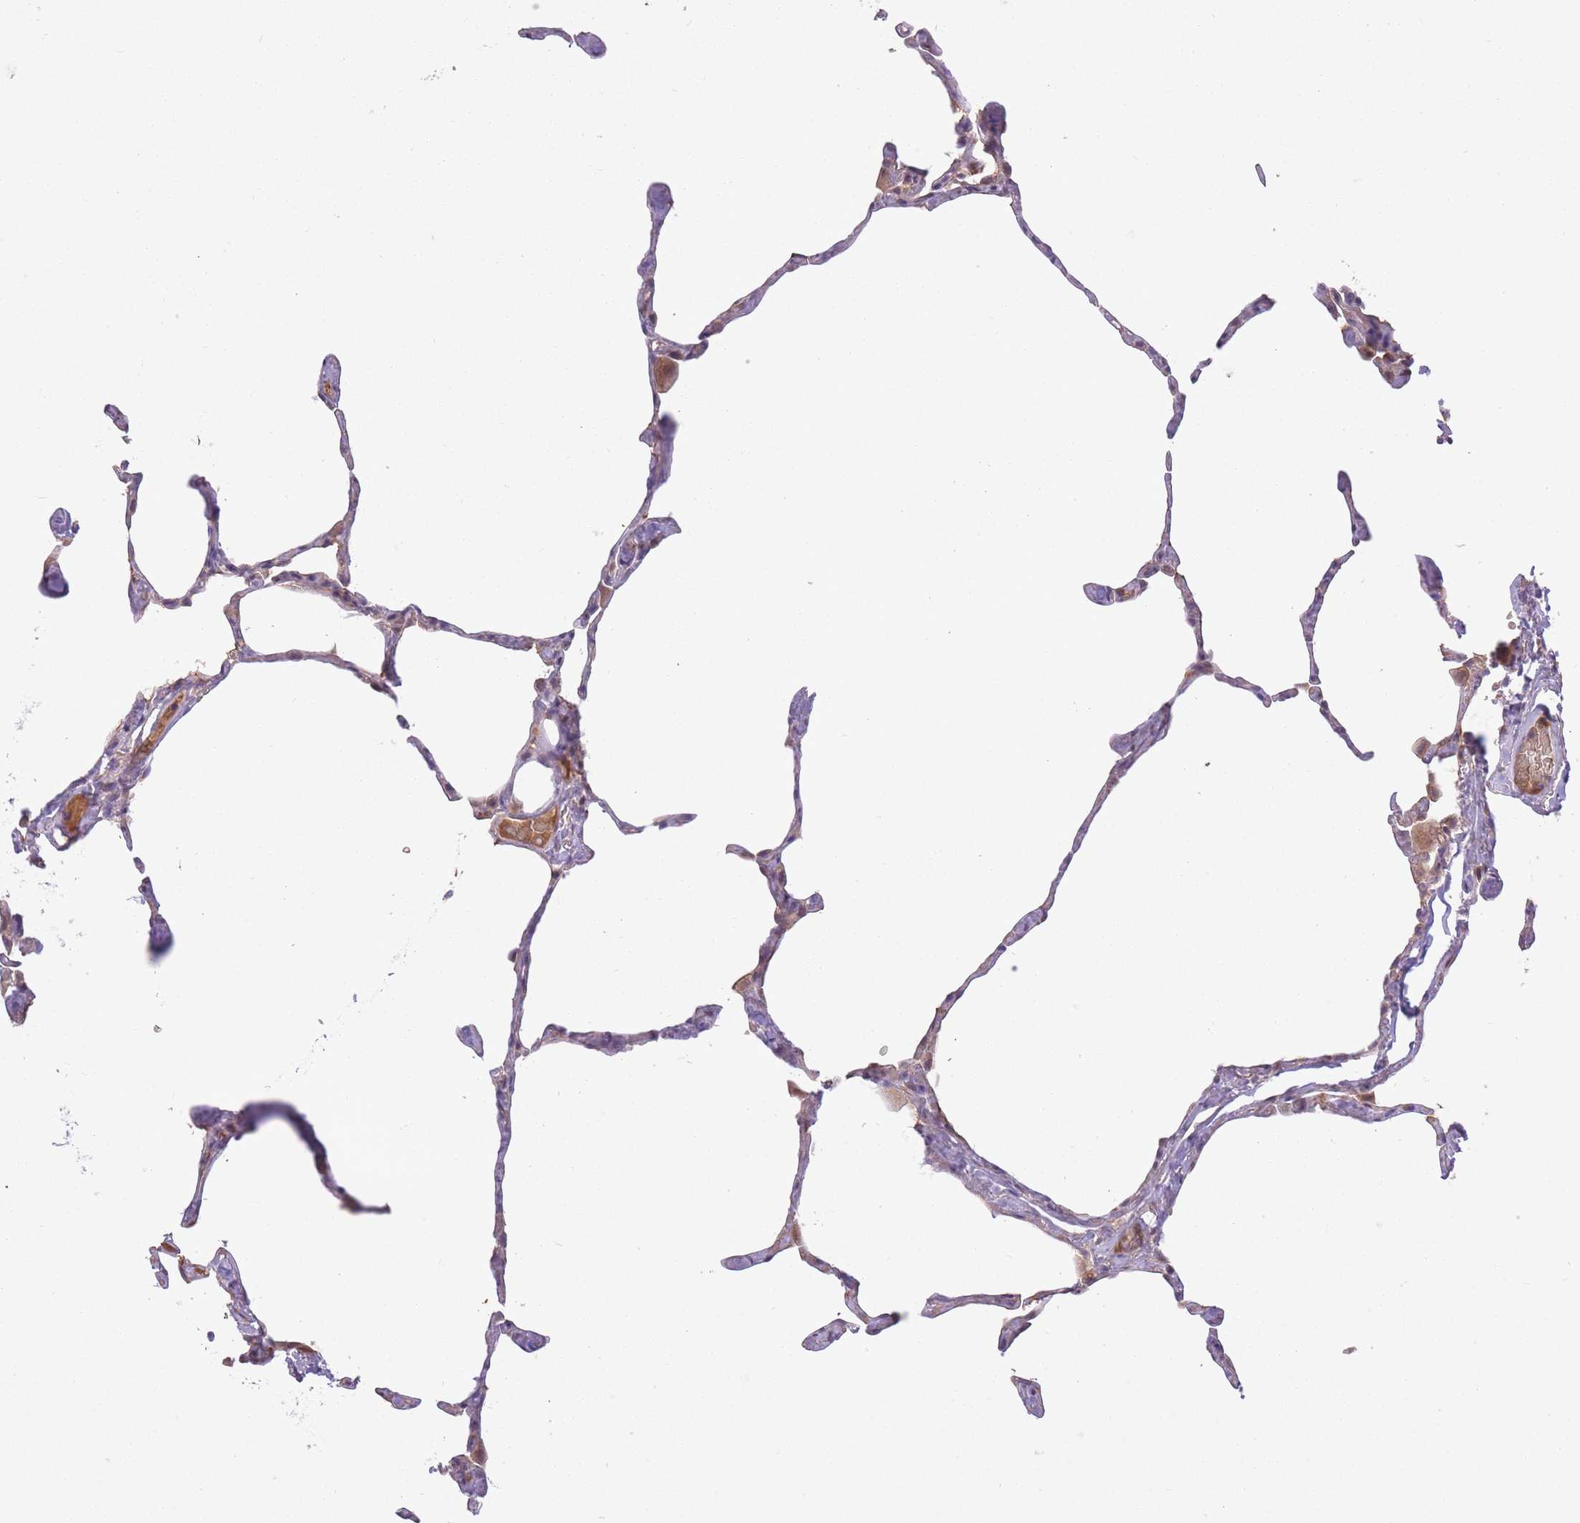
{"staining": {"intensity": "moderate", "quantity": "<25%", "location": "cytoplasmic/membranous"}, "tissue": "lung", "cell_type": "Alveolar cells", "image_type": "normal", "snomed": [{"axis": "morphology", "description": "Normal tissue, NOS"}, {"axis": "topography", "description": "Lung"}], "caption": "Protein staining demonstrates moderate cytoplasmic/membranous staining in about <25% of alveolar cells in benign lung.", "gene": "POLR3F", "patient": {"sex": "male", "age": 65}}